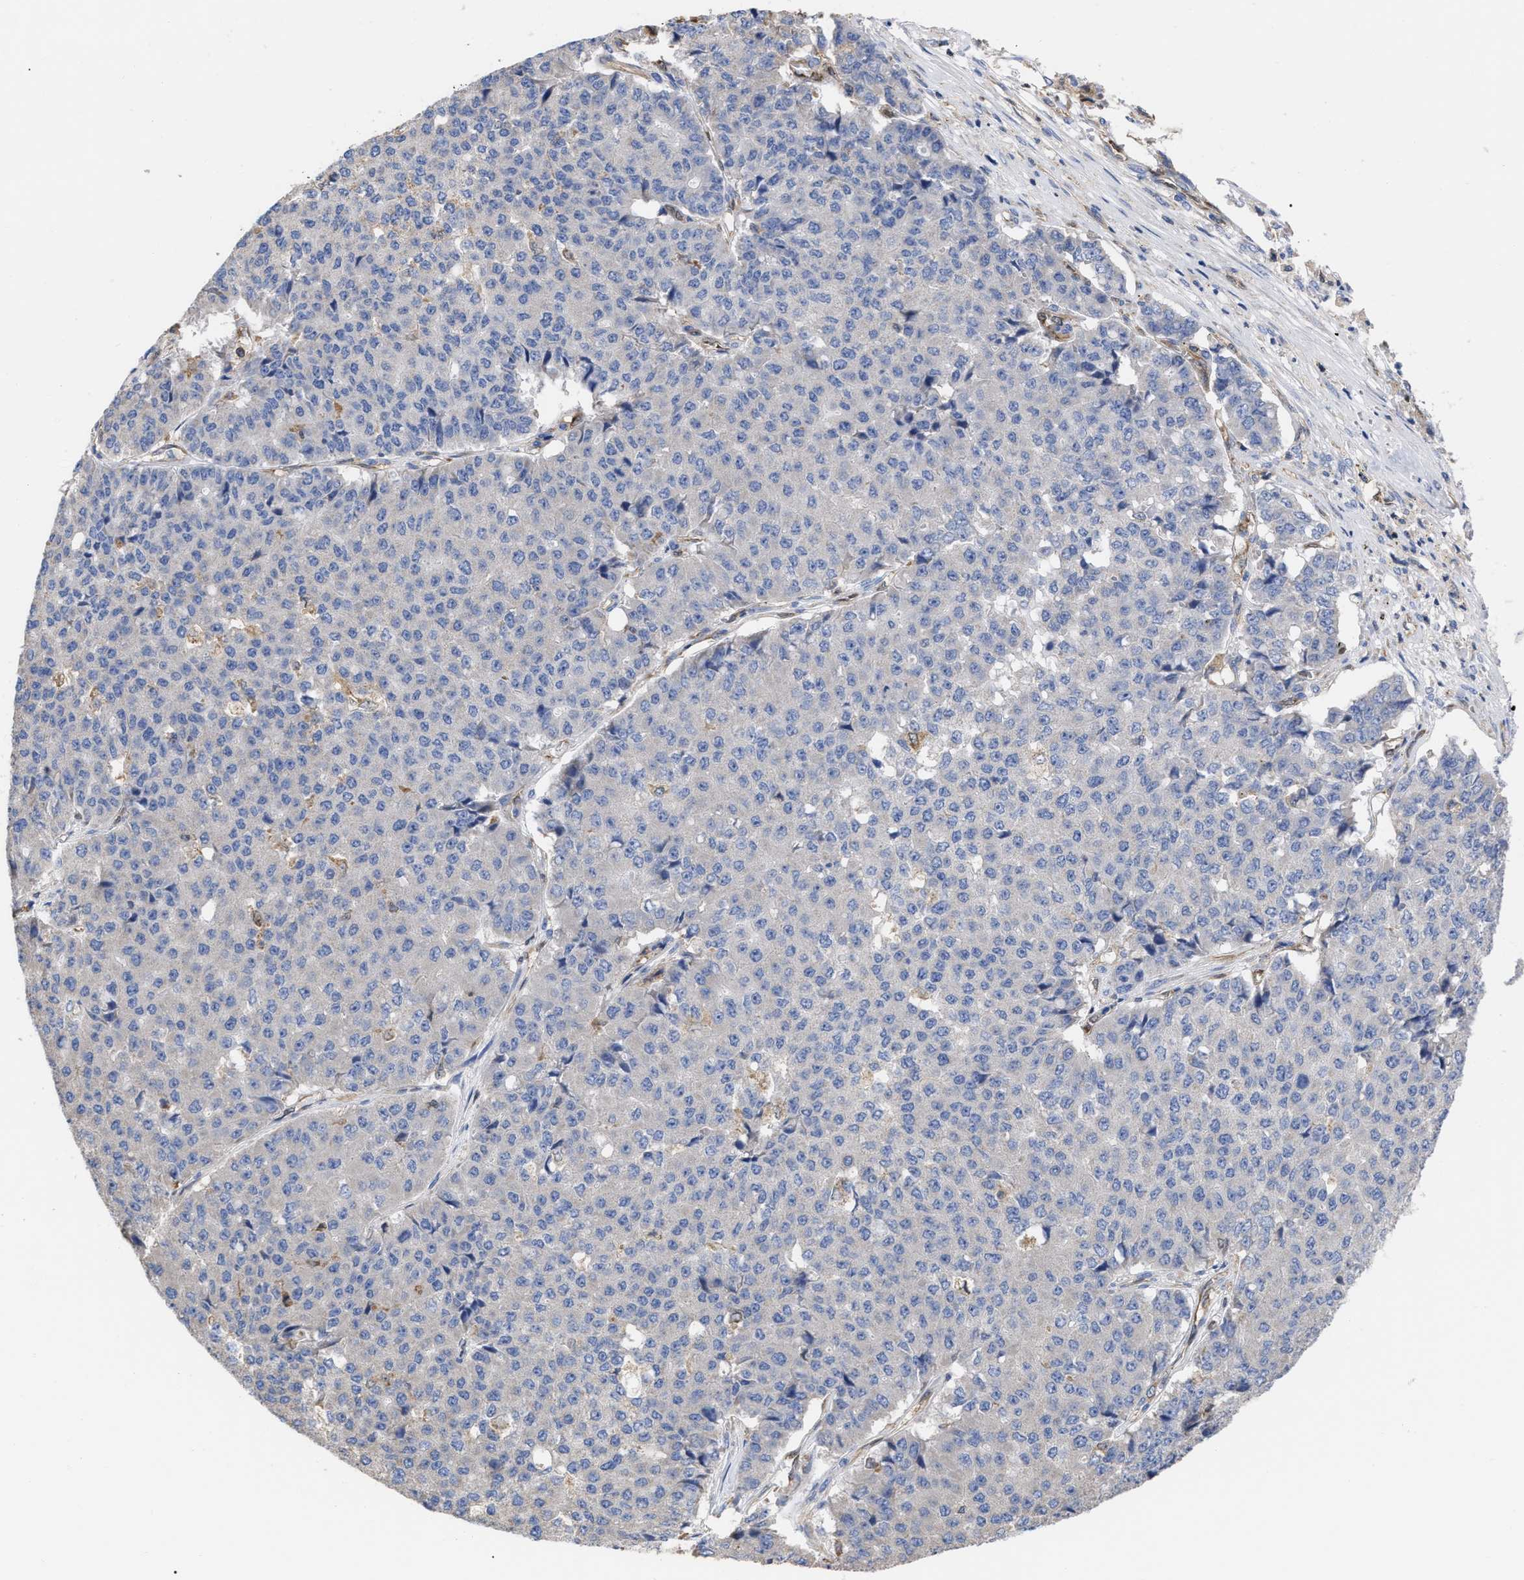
{"staining": {"intensity": "negative", "quantity": "none", "location": "none"}, "tissue": "pancreatic cancer", "cell_type": "Tumor cells", "image_type": "cancer", "snomed": [{"axis": "morphology", "description": "Adenocarcinoma, NOS"}, {"axis": "topography", "description": "Pancreas"}], "caption": "The immunohistochemistry (IHC) micrograph has no significant positivity in tumor cells of adenocarcinoma (pancreatic) tissue.", "gene": "GIMAP4", "patient": {"sex": "male", "age": 50}}